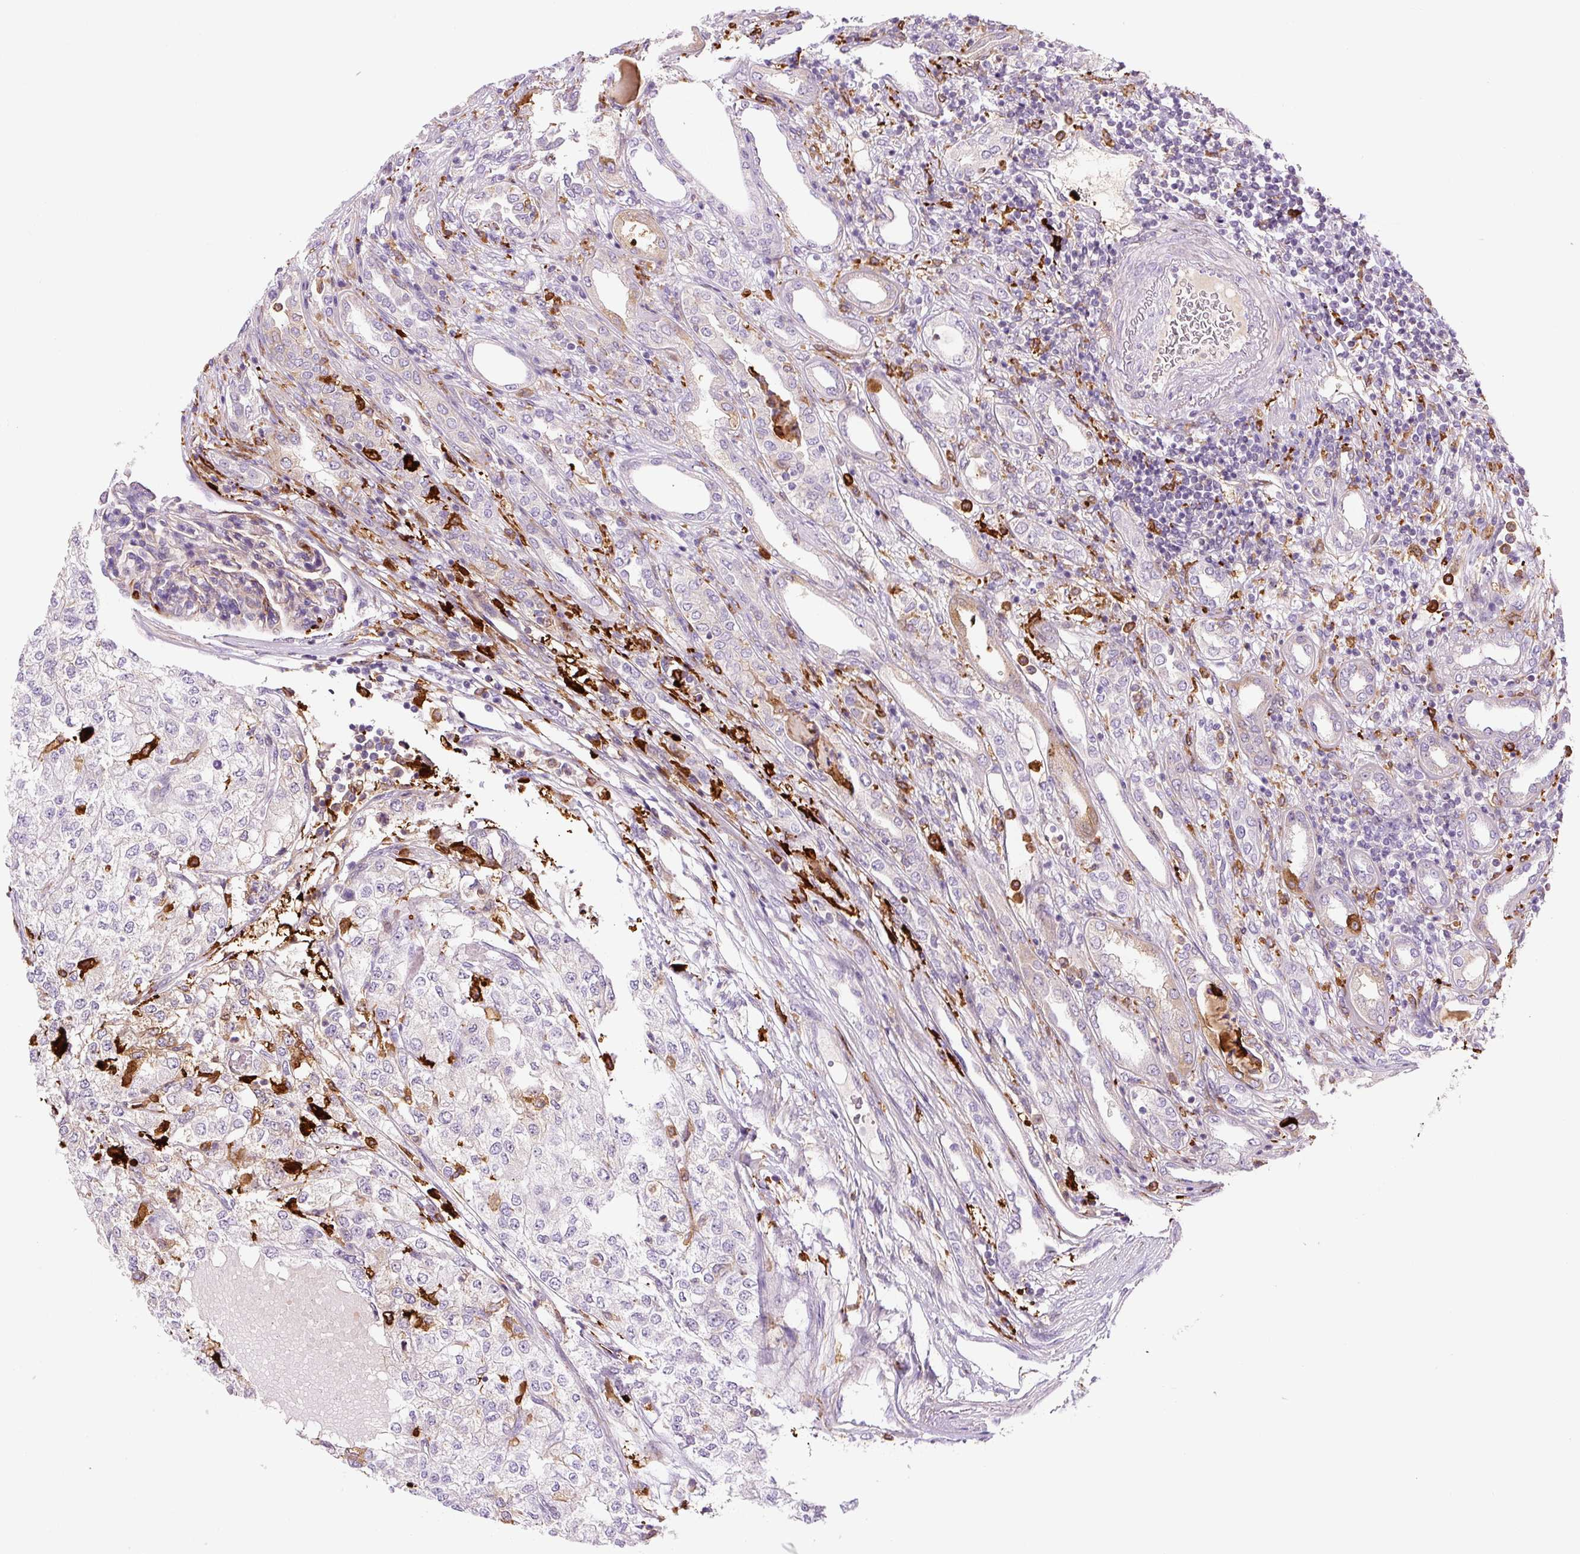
{"staining": {"intensity": "negative", "quantity": "none", "location": "none"}, "tissue": "renal cancer", "cell_type": "Tumor cells", "image_type": "cancer", "snomed": [{"axis": "morphology", "description": "Adenocarcinoma, NOS"}, {"axis": "topography", "description": "Kidney"}], "caption": "The IHC micrograph has no significant staining in tumor cells of renal cancer (adenocarcinoma) tissue.", "gene": "FUT10", "patient": {"sex": "female", "age": 54}}